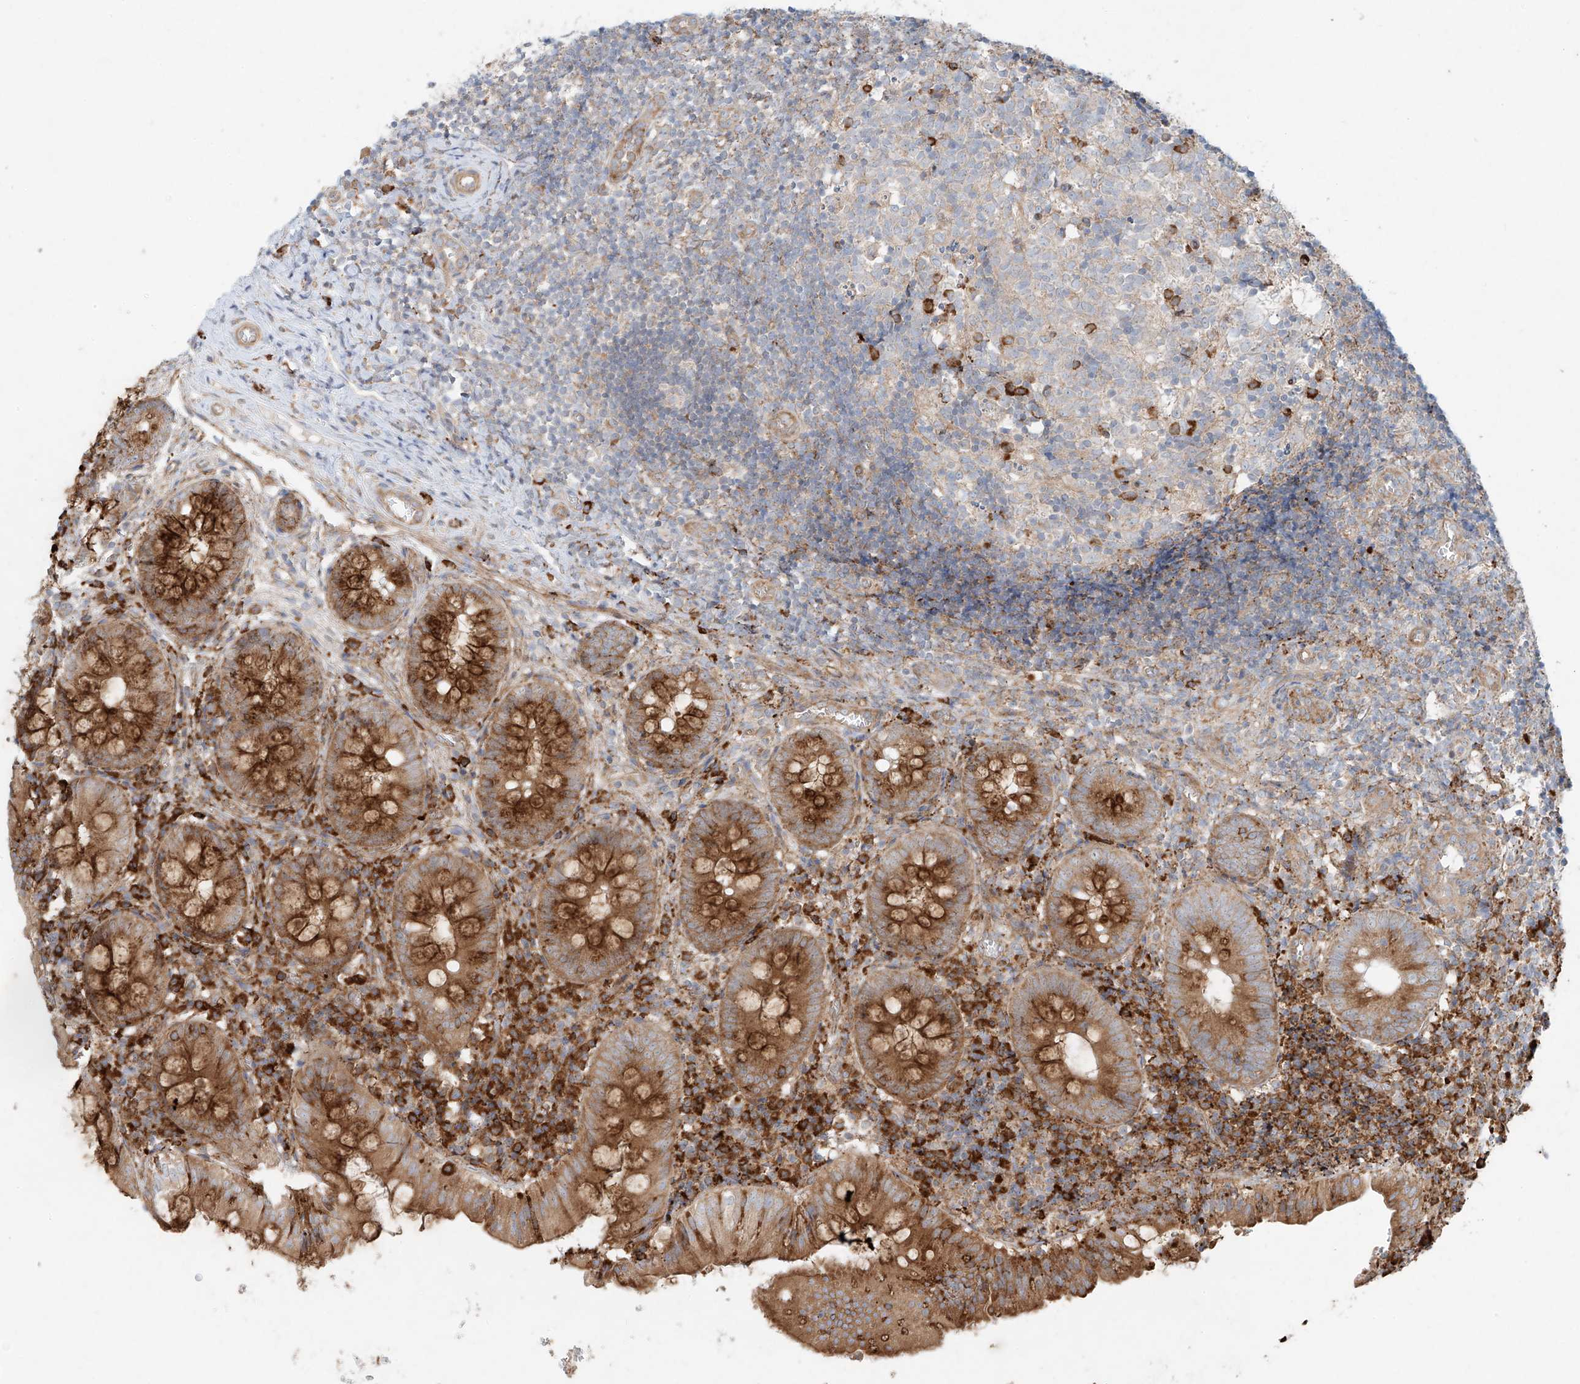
{"staining": {"intensity": "moderate", "quantity": ">75%", "location": "cytoplasmic/membranous"}, "tissue": "appendix", "cell_type": "Glandular cells", "image_type": "normal", "snomed": [{"axis": "morphology", "description": "Normal tissue, NOS"}, {"axis": "topography", "description": "Appendix"}], "caption": "Benign appendix was stained to show a protein in brown. There is medium levels of moderate cytoplasmic/membranous expression in about >75% of glandular cells. (IHC, brightfield microscopy, high magnification).", "gene": "EIPR1", "patient": {"sex": "male", "age": 8}}